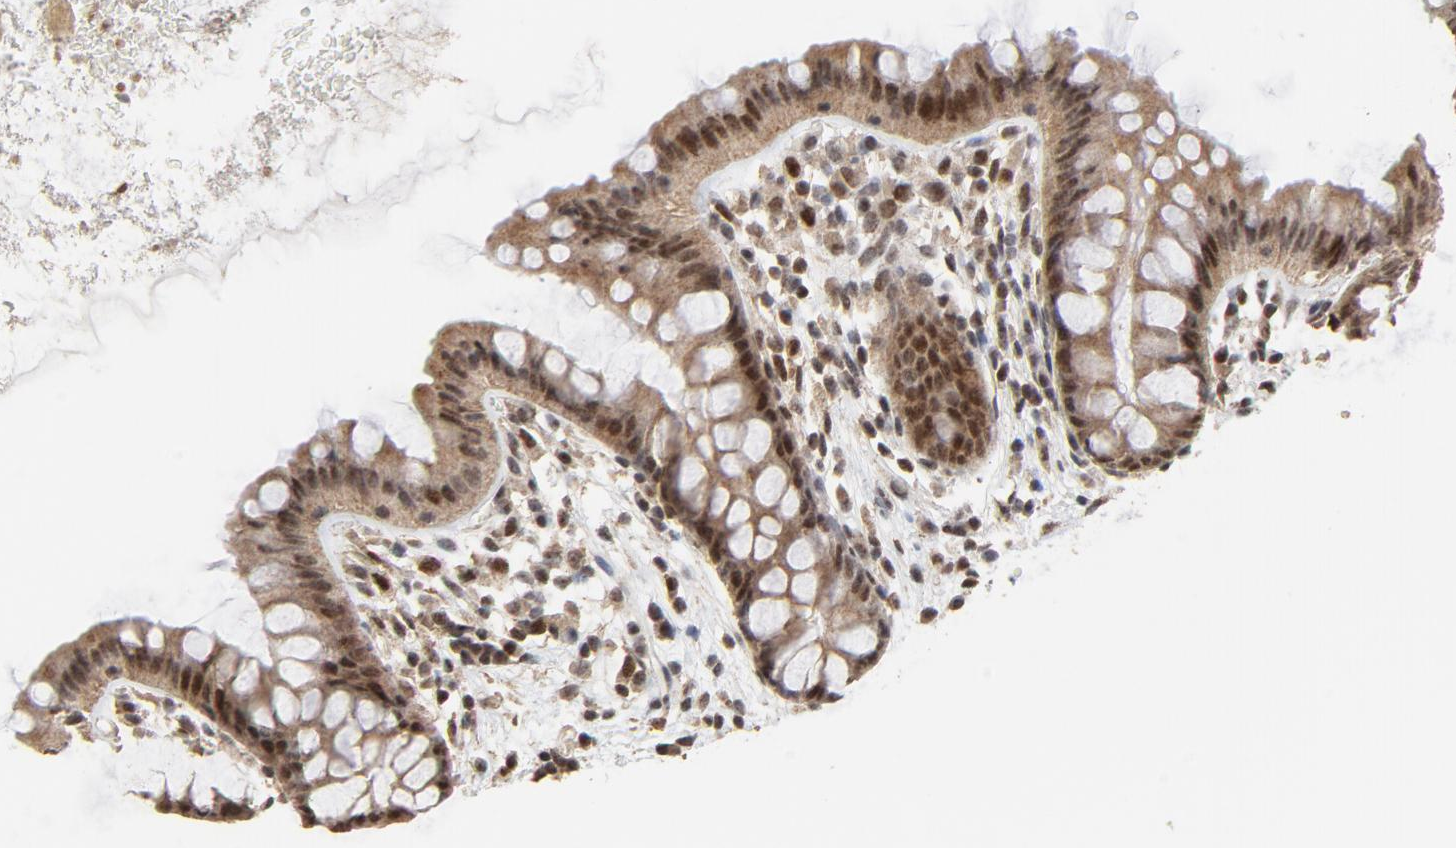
{"staining": {"intensity": "negative", "quantity": "none", "location": "none"}, "tissue": "colon", "cell_type": "Endothelial cells", "image_type": "normal", "snomed": [{"axis": "morphology", "description": "Normal tissue, NOS"}, {"axis": "topography", "description": "Smooth muscle"}, {"axis": "topography", "description": "Colon"}], "caption": "Colon was stained to show a protein in brown. There is no significant positivity in endothelial cells. The staining was performed using DAB to visualize the protein expression in brown, while the nuclei were stained in blue with hematoxylin (Magnification: 20x).", "gene": "TP53RK", "patient": {"sex": "male", "age": 67}}